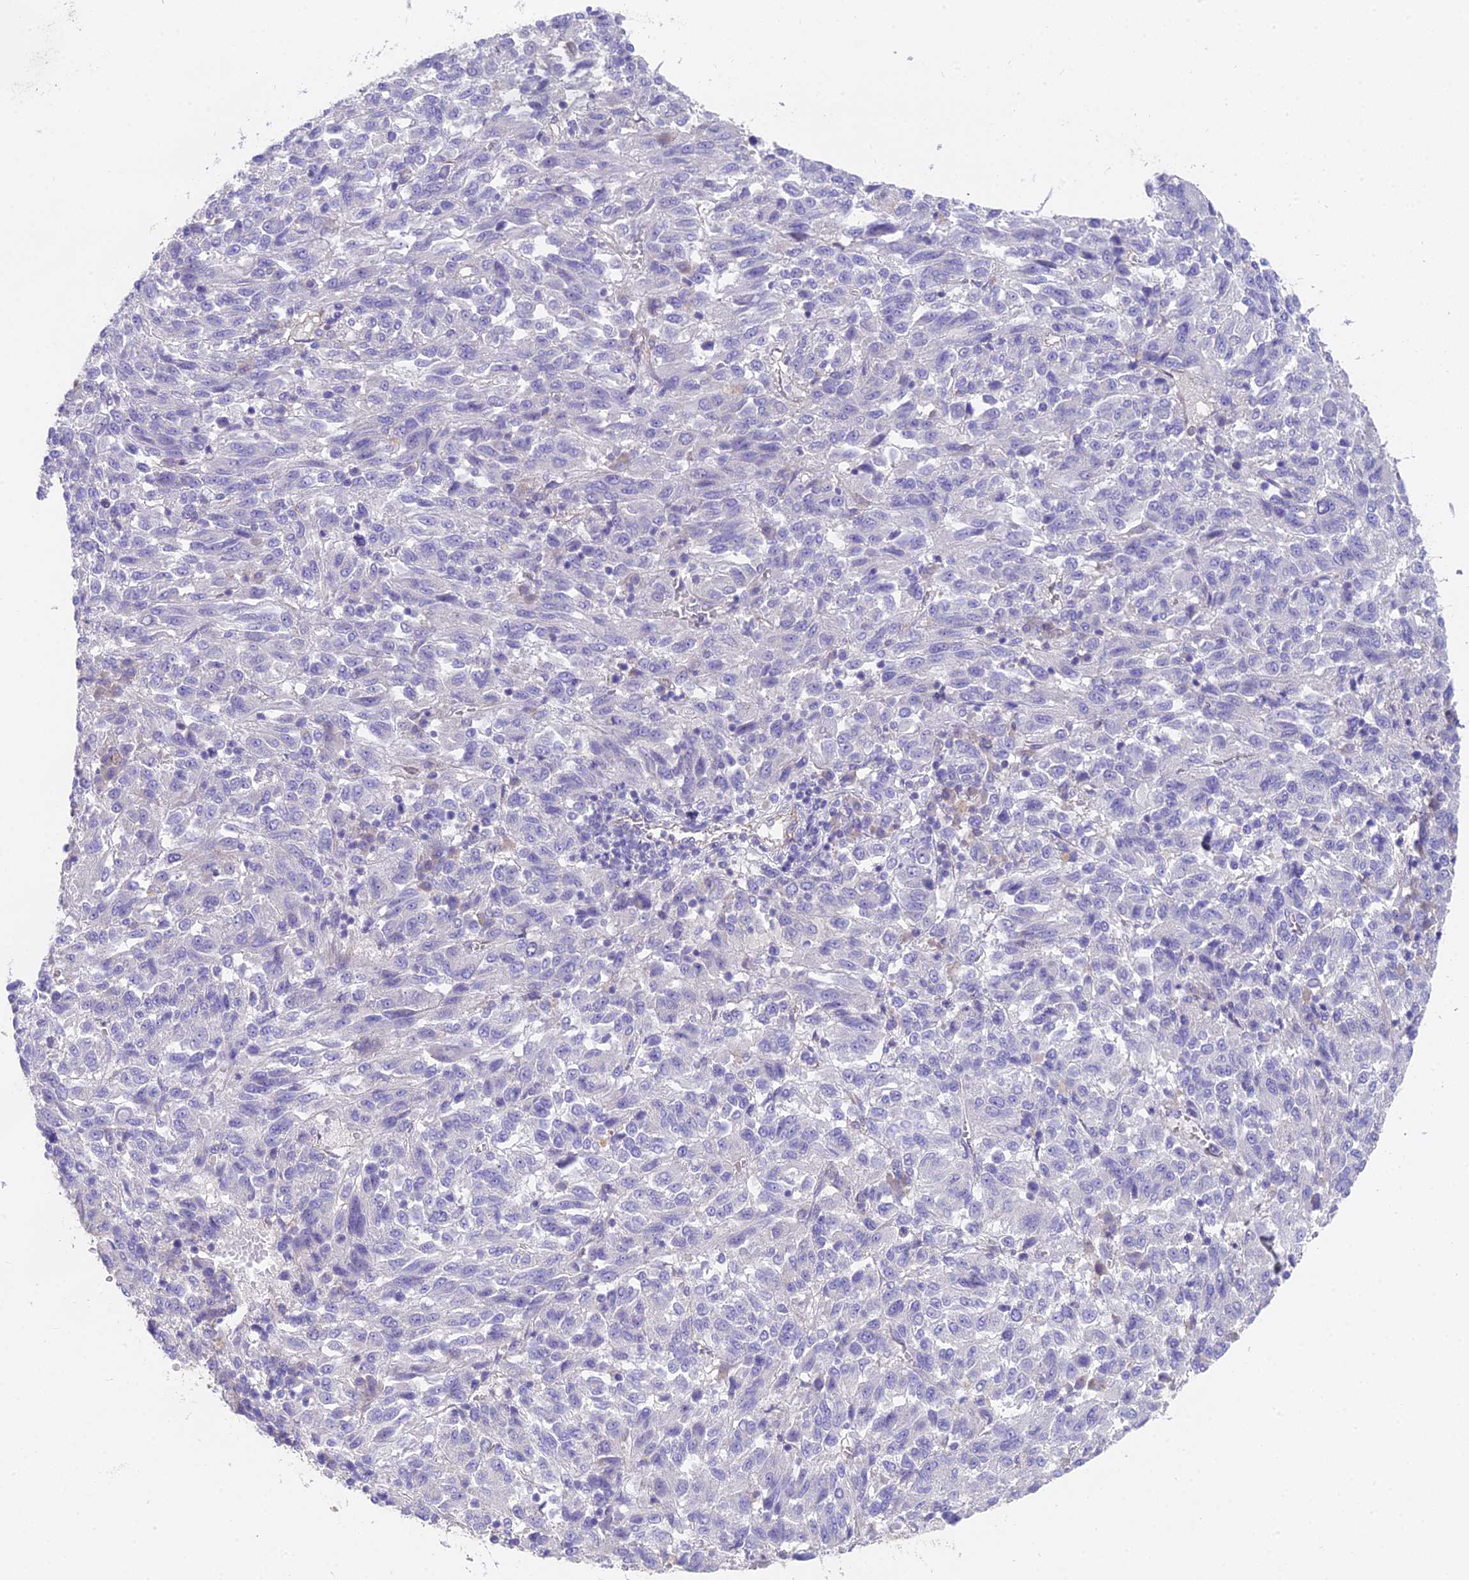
{"staining": {"intensity": "negative", "quantity": "none", "location": "none"}, "tissue": "melanoma", "cell_type": "Tumor cells", "image_type": "cancer", "snomed": [{"axis": "morphology", "description": "Malignant melanoma, Metastatic site"}, {"axis": "topography", "description": "Lung"}], "caption": "IHC photomicrograph of neoplastic tissue: melanoma stained with DAB shows no significant protein staining in tumor cells.", "gene": "FAM168B", "patient": {"sex": "male", "age": 64}}